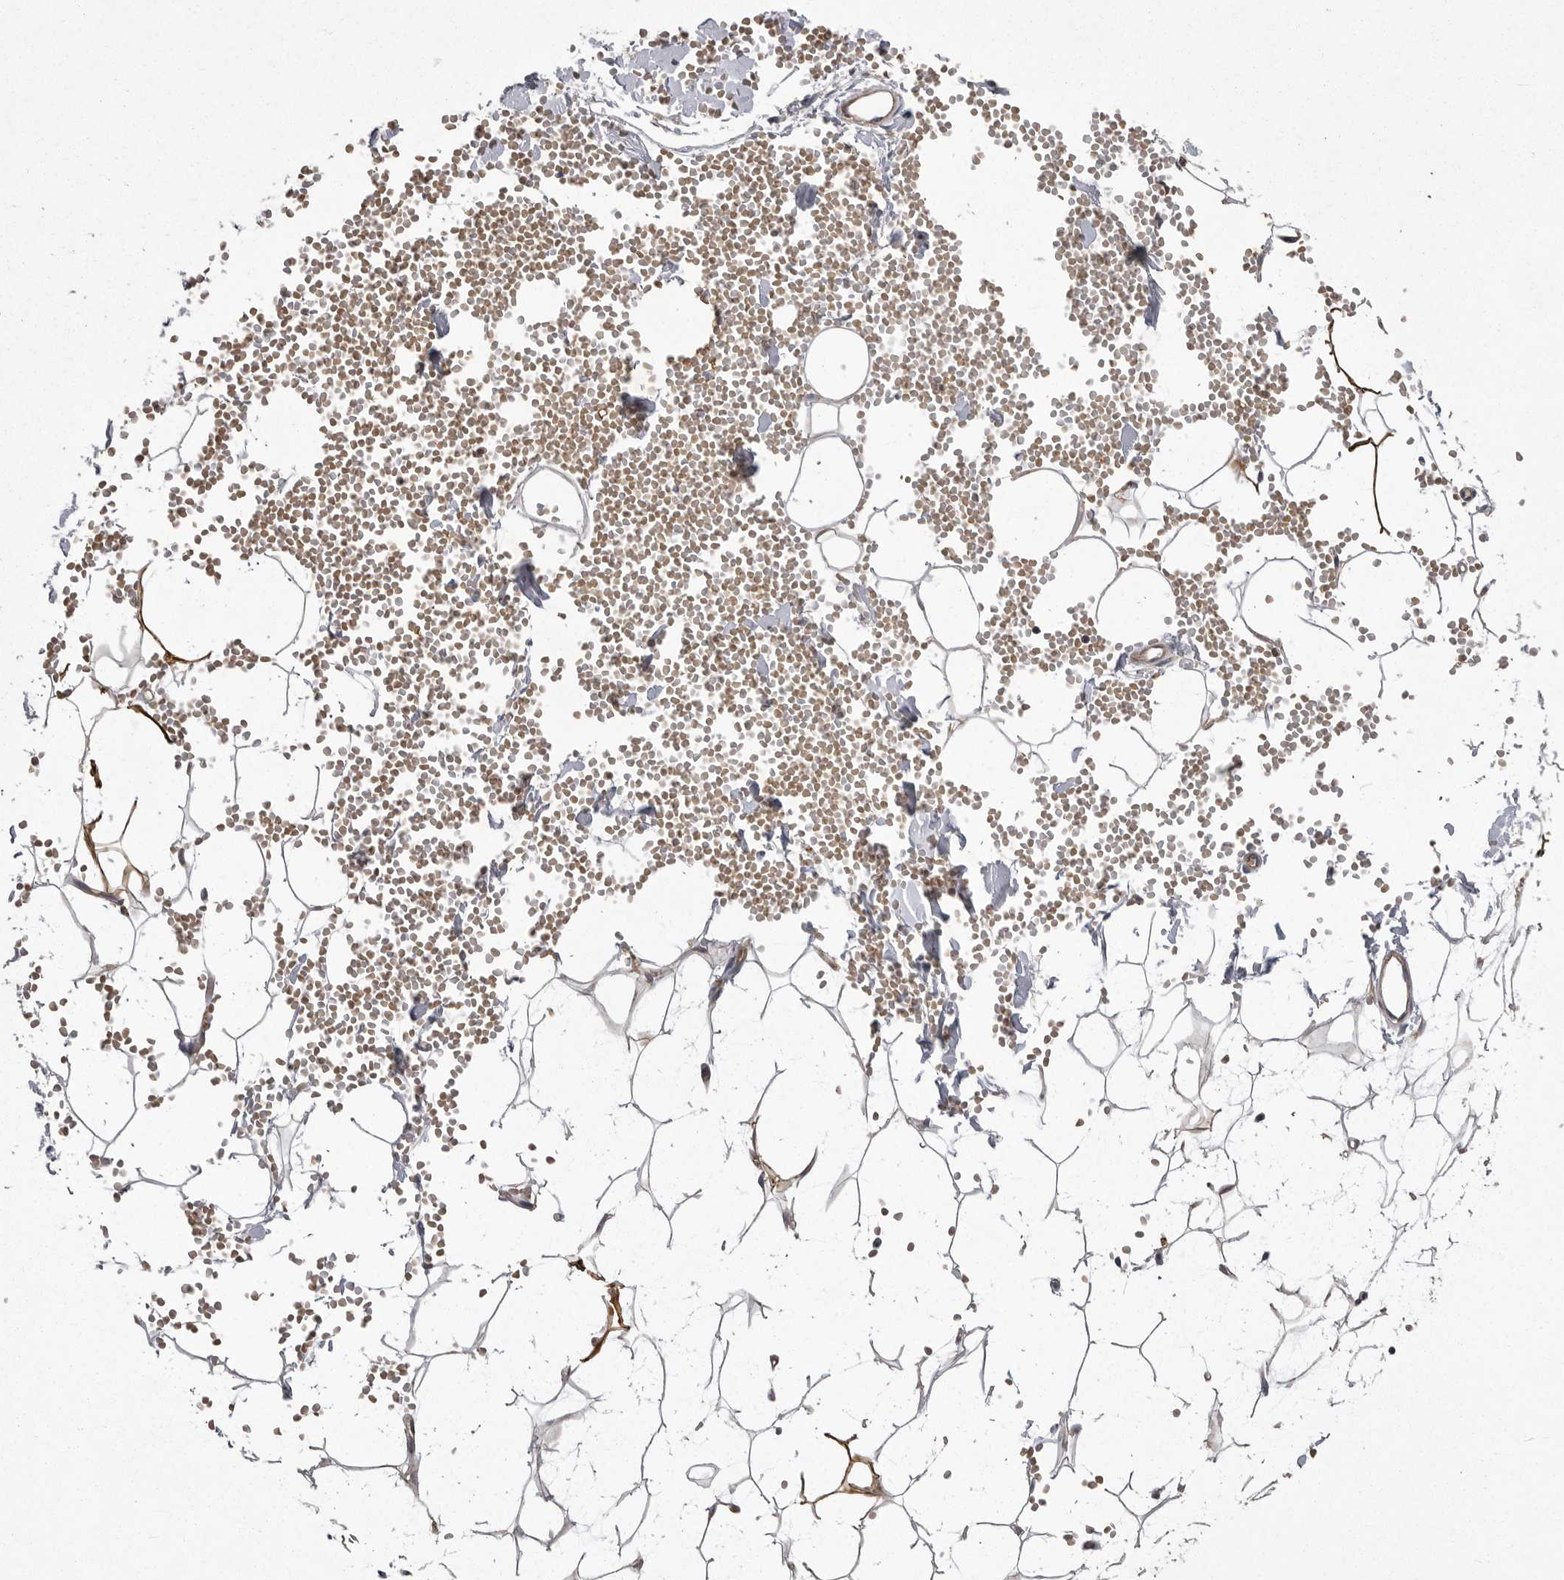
{"staining": {"intensity": "moderate", "quantity": "<25%", "location": "cytoplasmic/membranous"}, "tissue": "adipose tissue", "cell_type": "Adipocytes", "image_type": "normal", "snomed": [{"axis": "morphology", "description": "Normal tissue, NOS"}, {"axis": "topography", "description": "Breast"}], "caption": "The immunohistochemical stain highlights moderate cytoplasmic/membranous staining in adipocytes of unremarkable adipose tissue. (Brightfield microscopy of DAB IHC at high magnification).", "gene": "CRP", "patient": {"sex": "female", "age": 23}}